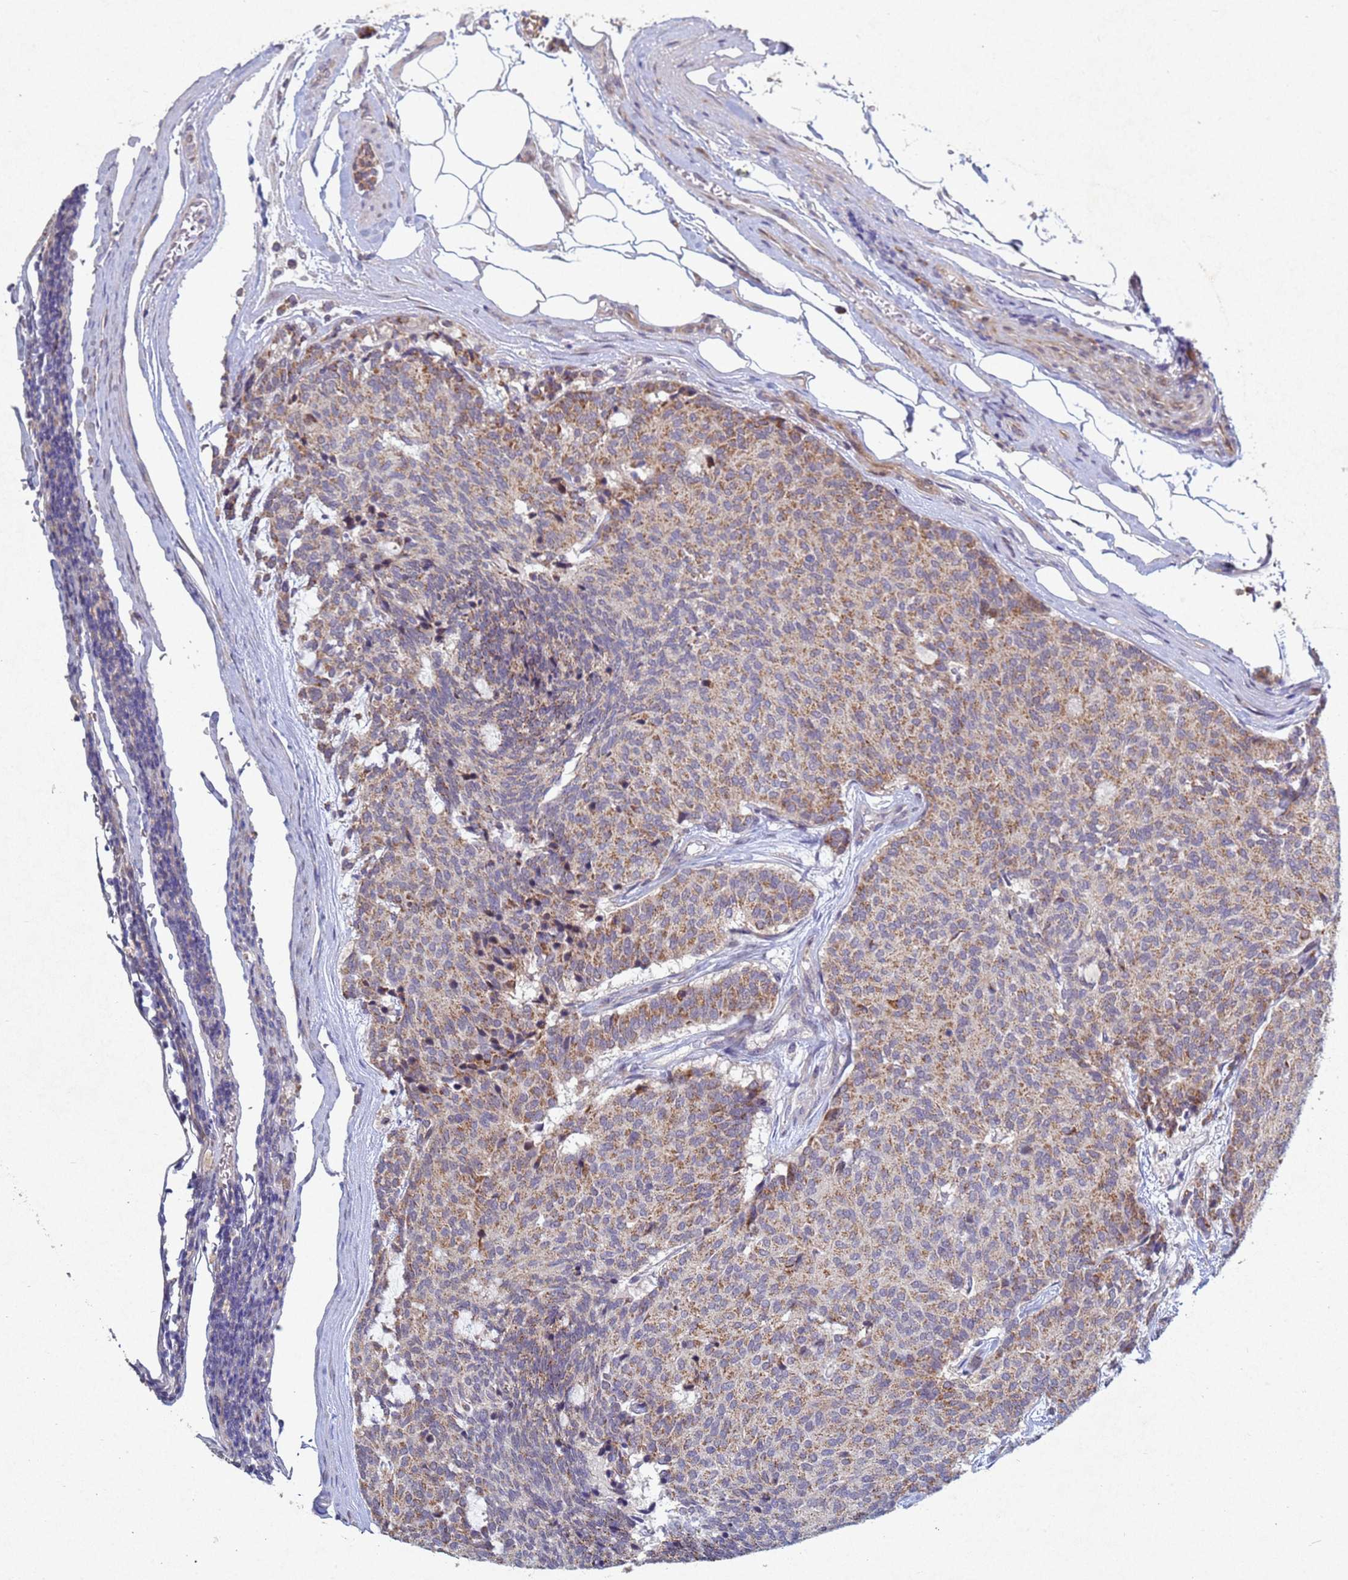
{"staining": {"intensity": "moderate", "quantity": ">75%", "location": "cytoplasmic/membranous"}, "tissue": "carcinoid", "cell_type": "Tumor cells", "image_type": "cancer", "snomed": [{"axis": "morphology", "description": "Carcinoid, malignant, NOS"}, {"axis": "topography", "description": "Pancreas"}], "caption": "A high-resolution photomicrograph shows immunohistochemistry (IHC) staining of malignant carcinoid, which exhibits moderate cytoplasmic/membranous staining in approximately >75% of tumor cells. (DAB IHC, brown staining for protein, blue staining for nuclei).", "gene": "TNPO2", "patient": {"sex": "female", "age": 54}}